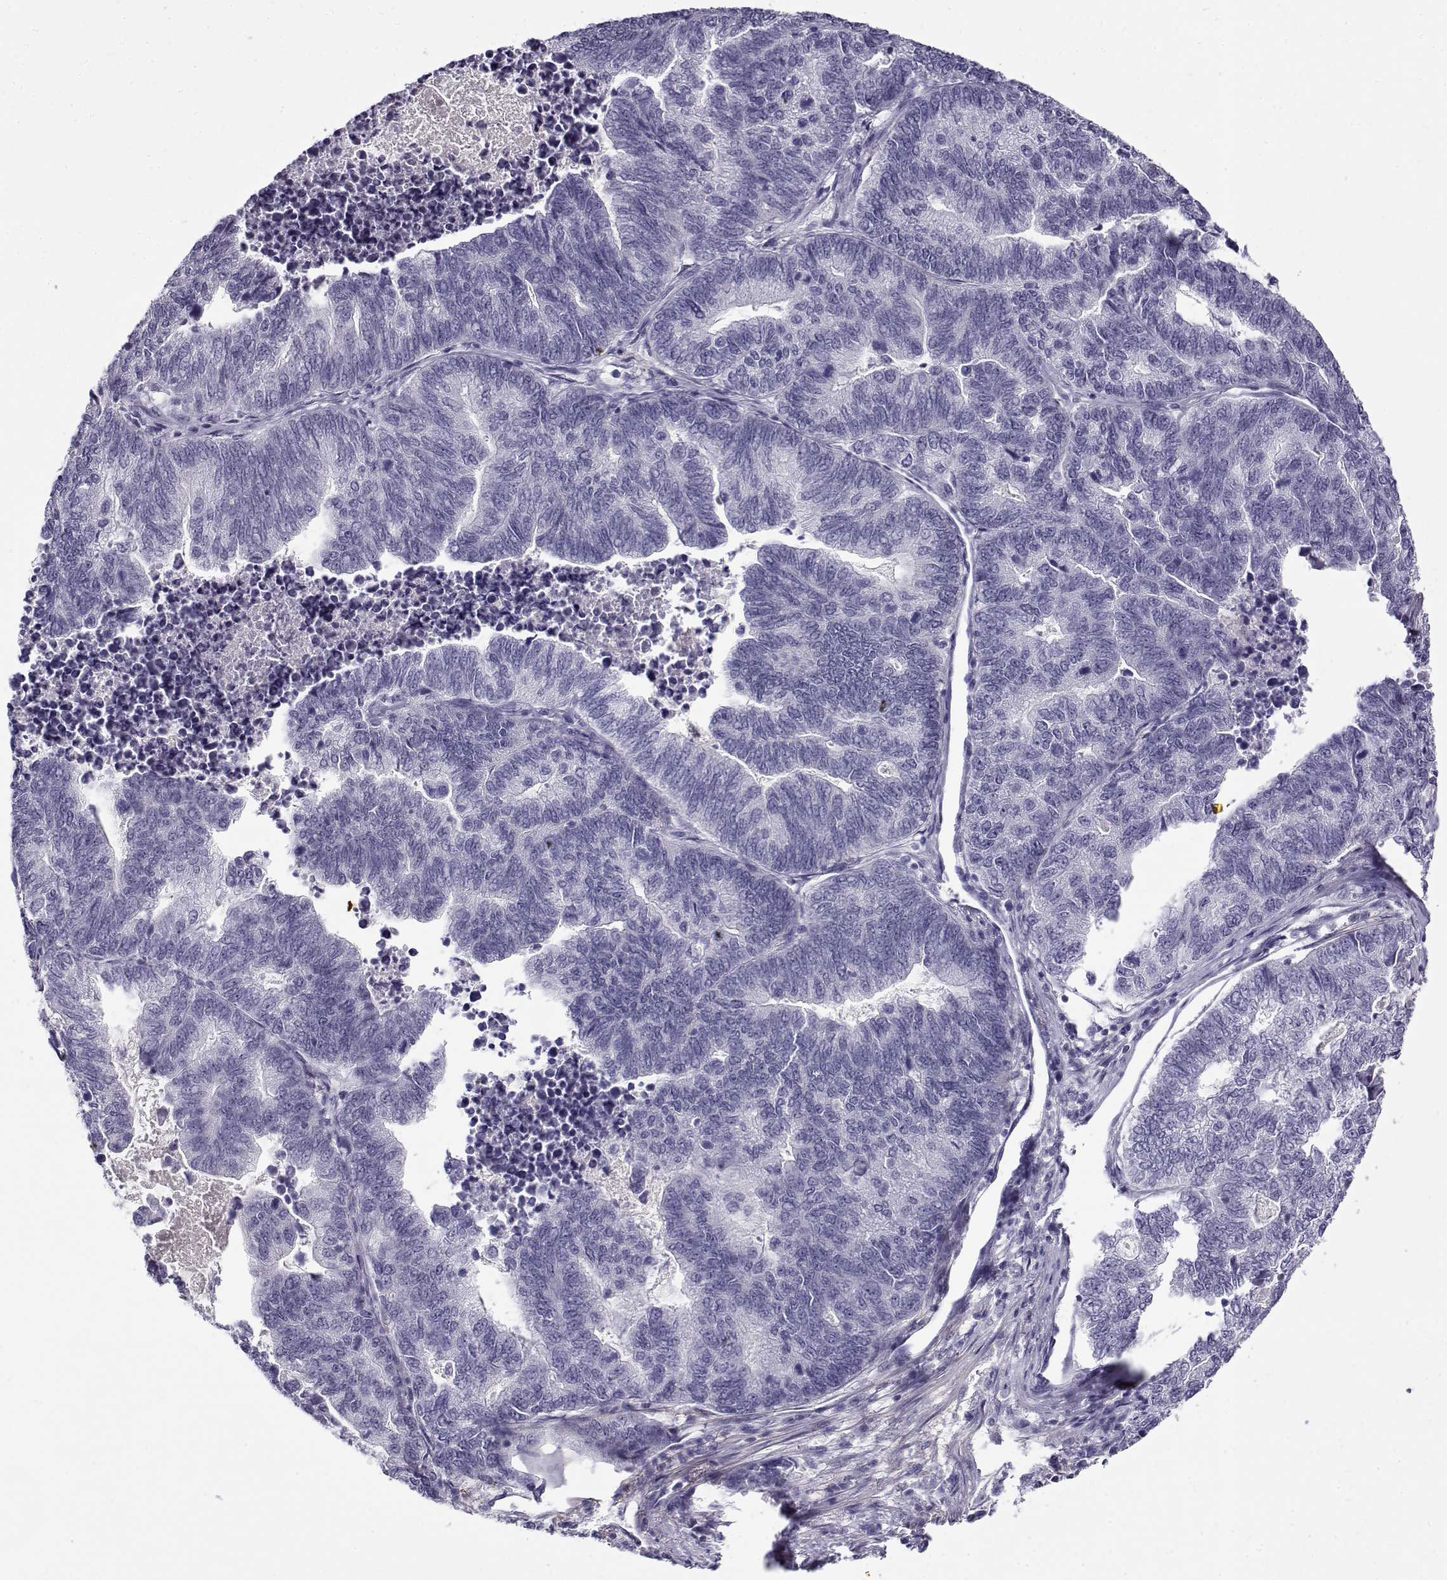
{"staining": {"intensity": "negative", "quantity": "none", "location": "none"}, "tissue": "stomach cancer", "cell_type": "Tumor cells", "image_type": "cancer", "snomed": [{"axis": "morphology", "description": "Adenocarcinoma, NOS"}, {"axis": "topography", "description": "Stomach, upper"}], "caption": "A high-resolution photomicrograph shows IHC staining of adenocarcinoma (stomach), which exhibits no significant staining in tumor cells. The staining is performed using DAB (3,3'-diaminobenzidine) brown chromogen with nuclei counter-stained in using hematoxylin.", "gene": "GTSF1L", "patient": {"sex": "female", "age": 67}}